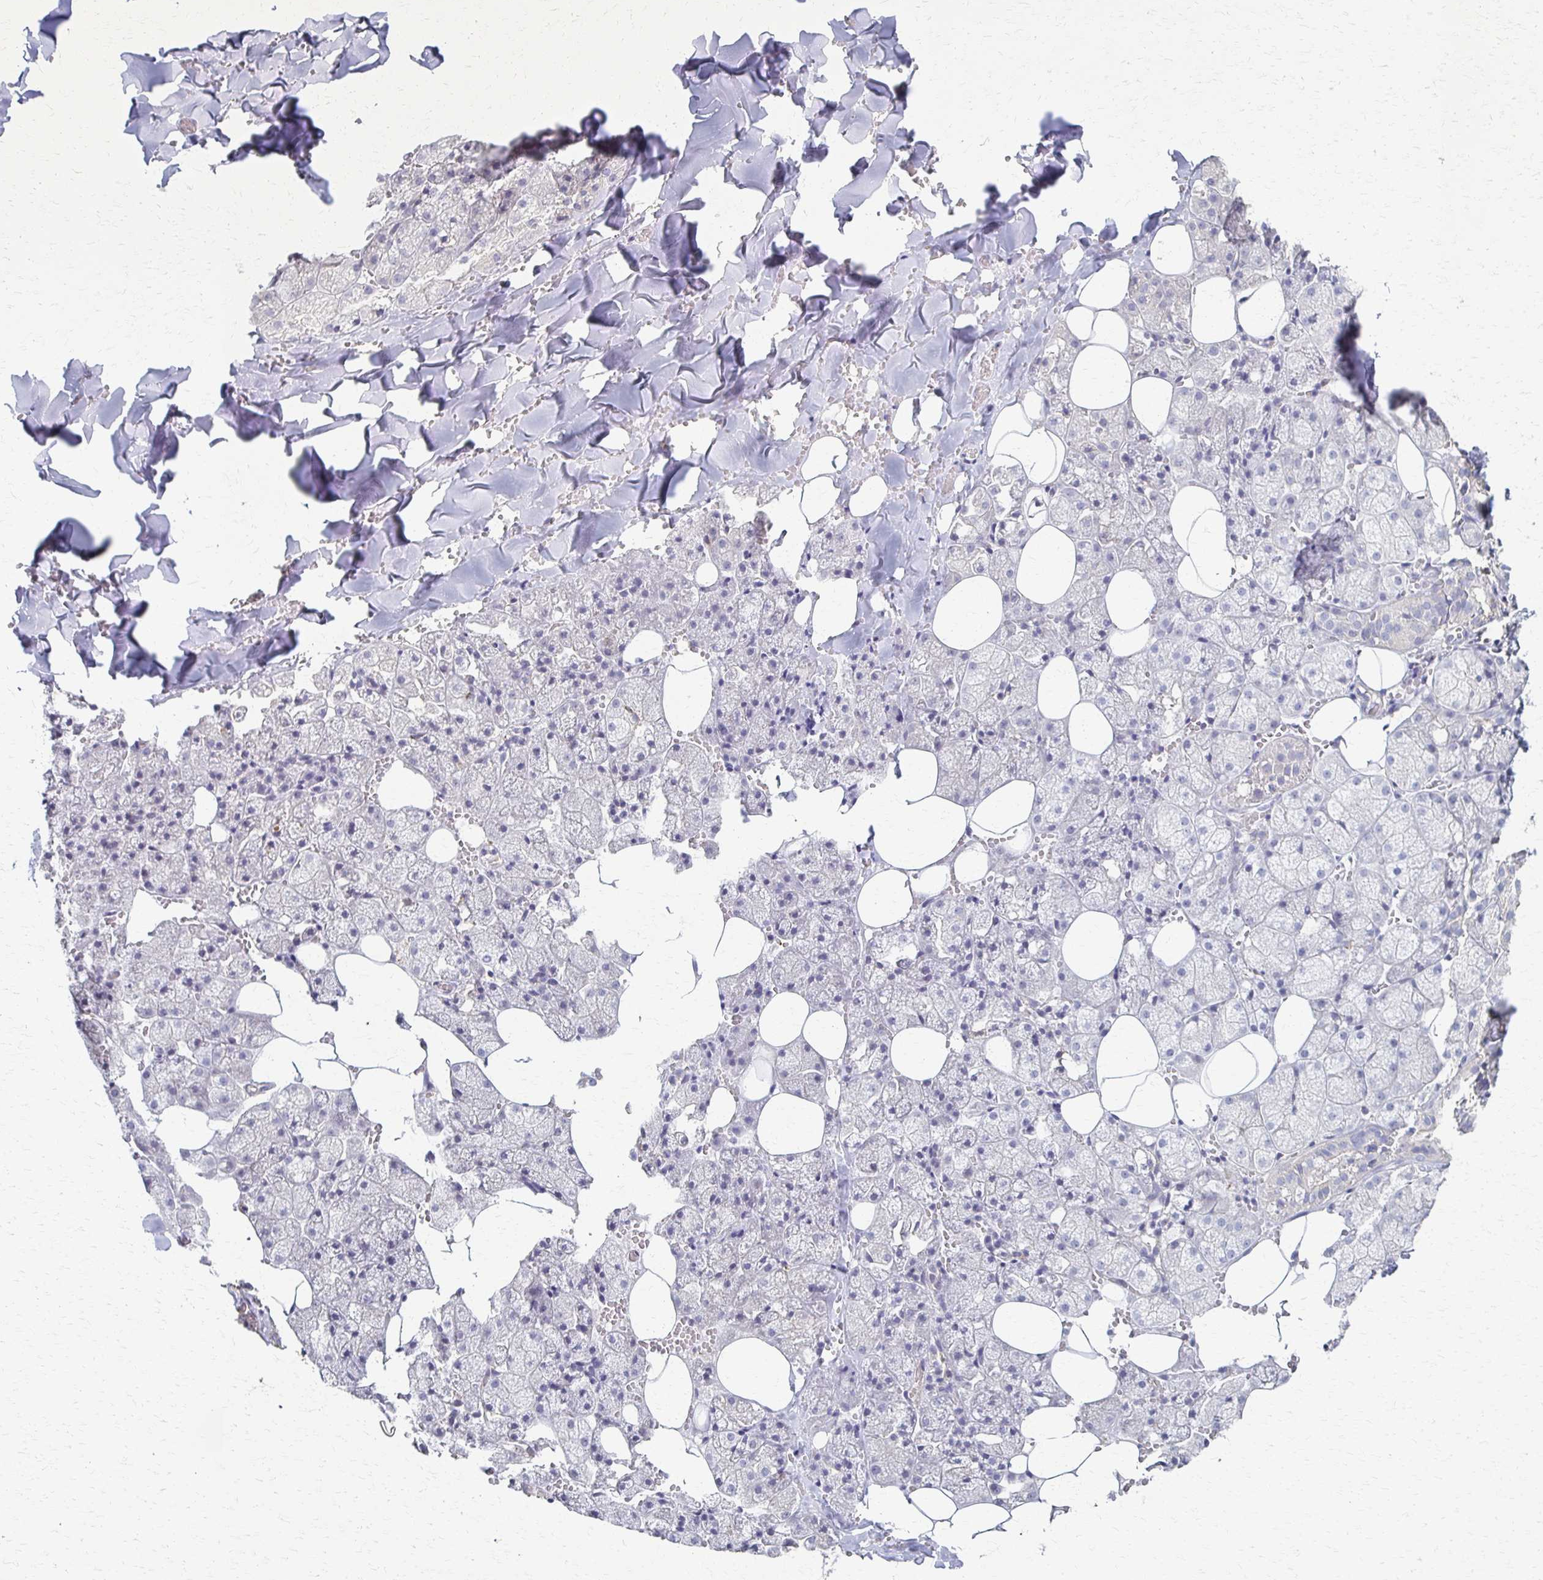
{"staining": {"intensity": "negative", "quantity": "none", "location": "none"}, "tissue": "salivary gland", "cell_type": "Glandular cells", "image_type": "normal", "snomed": [{"axis": "morphology", "description": "Normal tissue, NOS"}, {"axis": "topography", "description": "Salivary gland"}, {"axis": "topography", "description": "Peripheral nerve tissue"}], "caption": "The micrograph exhibits no significant positivity in glandular cells of salivary gland.", "gene": "C1QTNF7", "patient": {"sex": "male", "age": 38}}